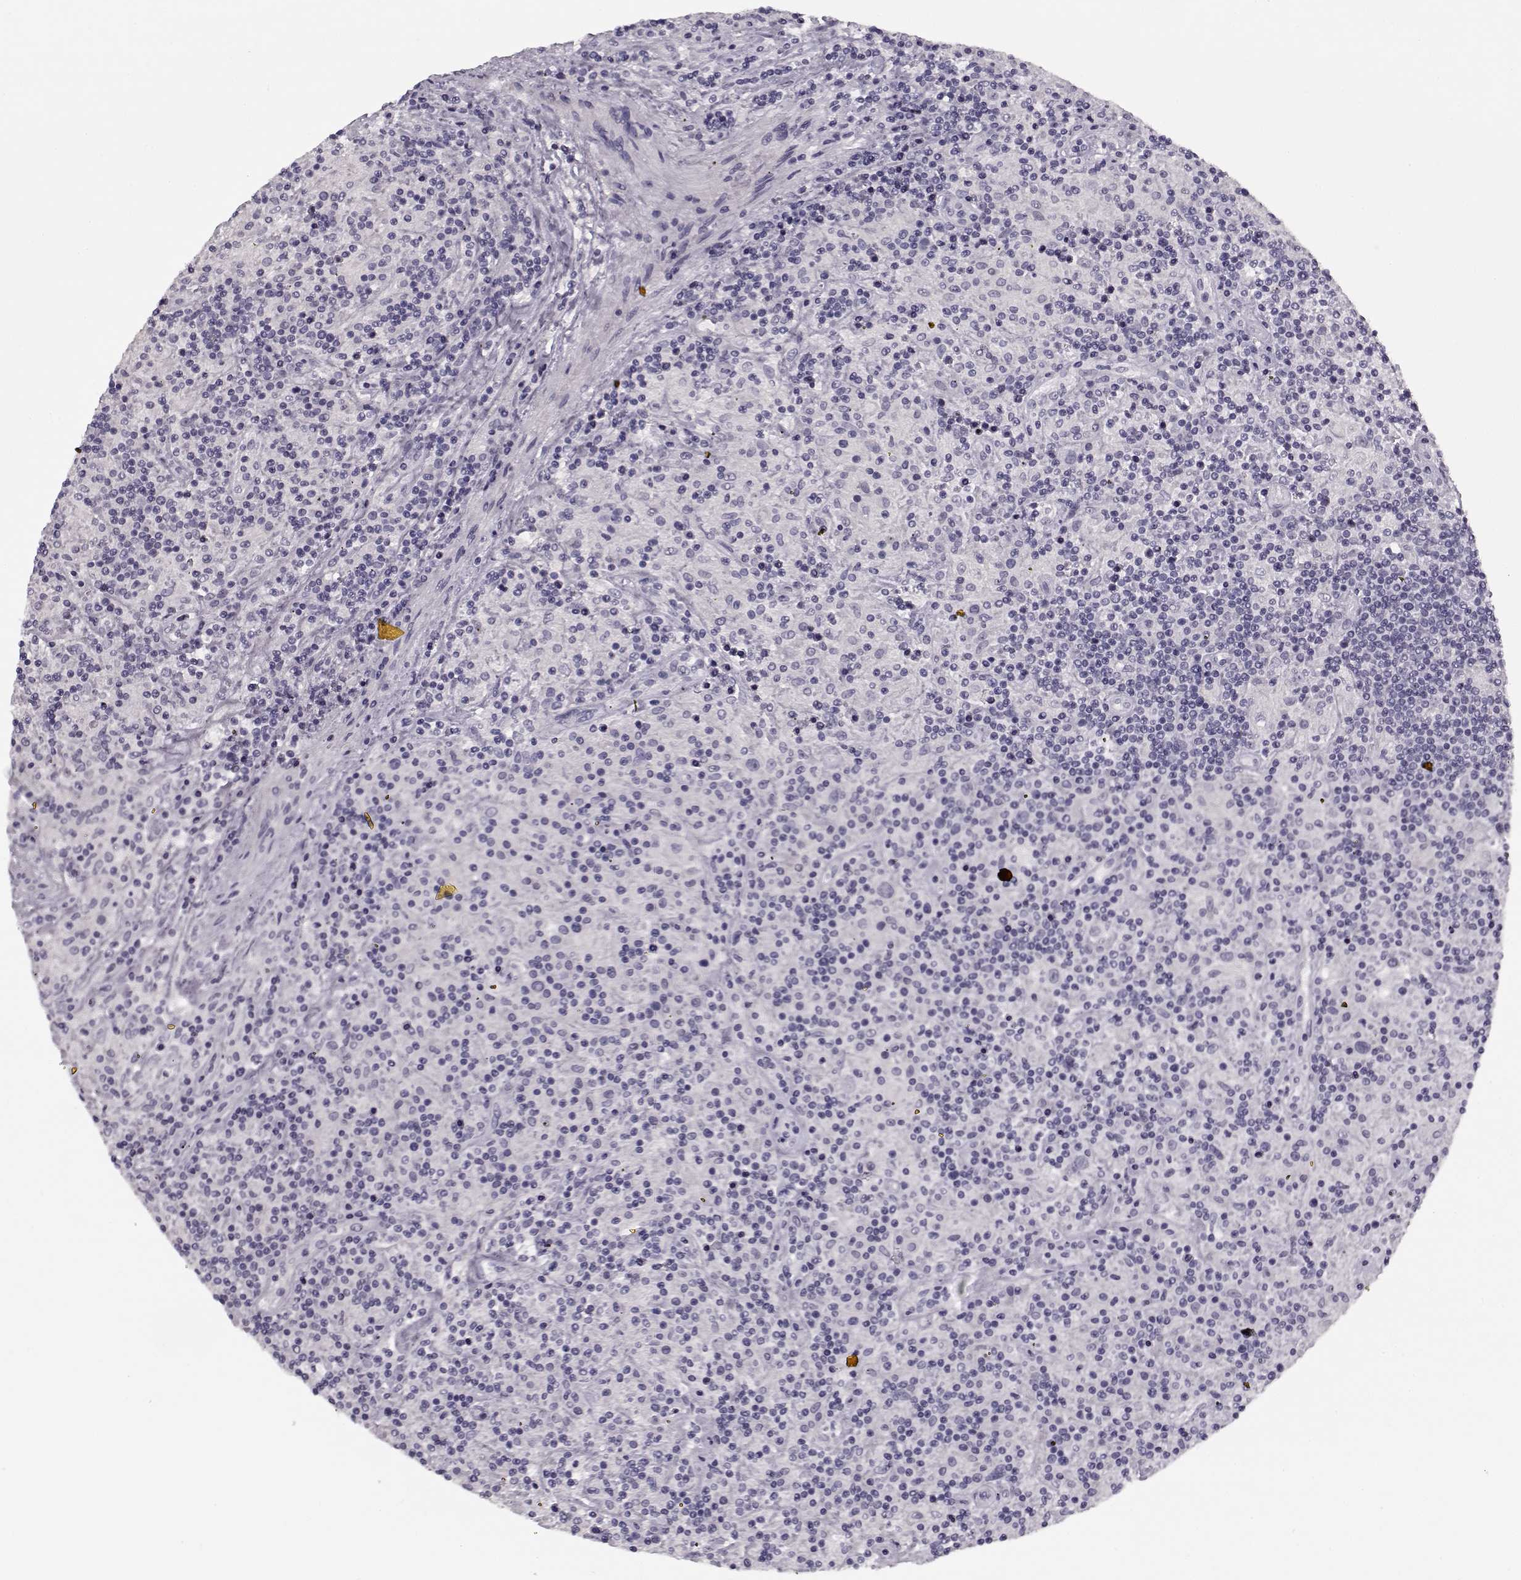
{"staining": {"intensity": "negative", "quantity": "none", "location": "none"}, "tissue": "lymphoma", "cell_type": "Tumor cells", "image_type": "cancer", "snomed": [{"axis": "morphology", "description": "Hodgkin's disease, NOS"}, {"axis": "topography", "description": "Lymph node"}], "caption": "Tumor cells show no significant positivity in lymphoma.", "gene": "PNMT", "patient": {"sex": "male", "age": 70}}